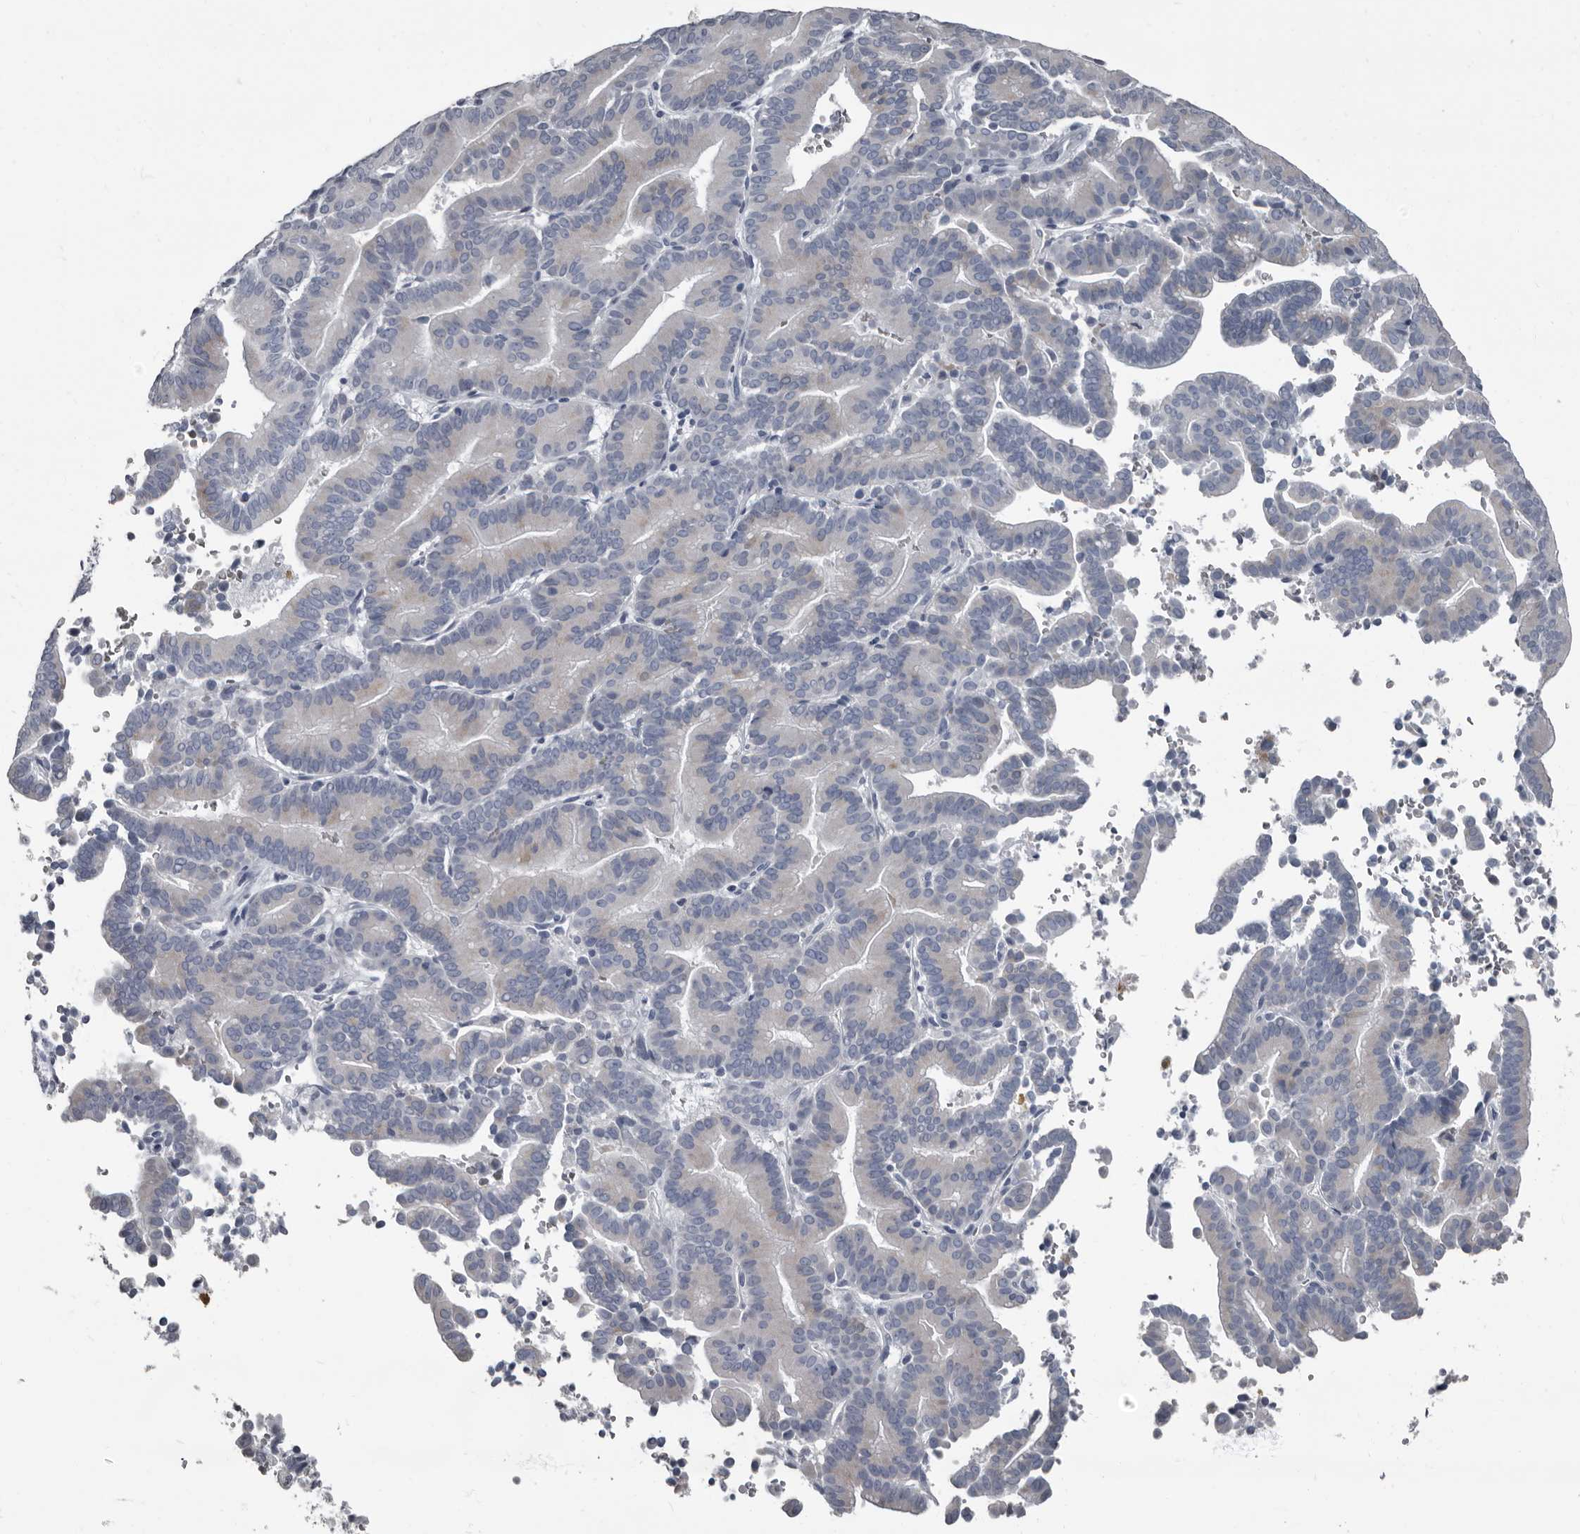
{"staining": {"intensity": "negative", "quantity": "none", "location": "none"}, "tissue": "liver cancer", "cell_type": "Tumor cells", "image_type": "cancer", "snomed": [{"axis": "morphology", "description": "Cholangiocarcinoma"}, {"axis": "topography", "description": "Liver"}], "caption": "The histopathology image demonstrates no staining of tumor cells in liver cancer (cholangiocarcinoma).", "gene": "TPD52L1", "patient": {"sex": "female", "age": 75}}